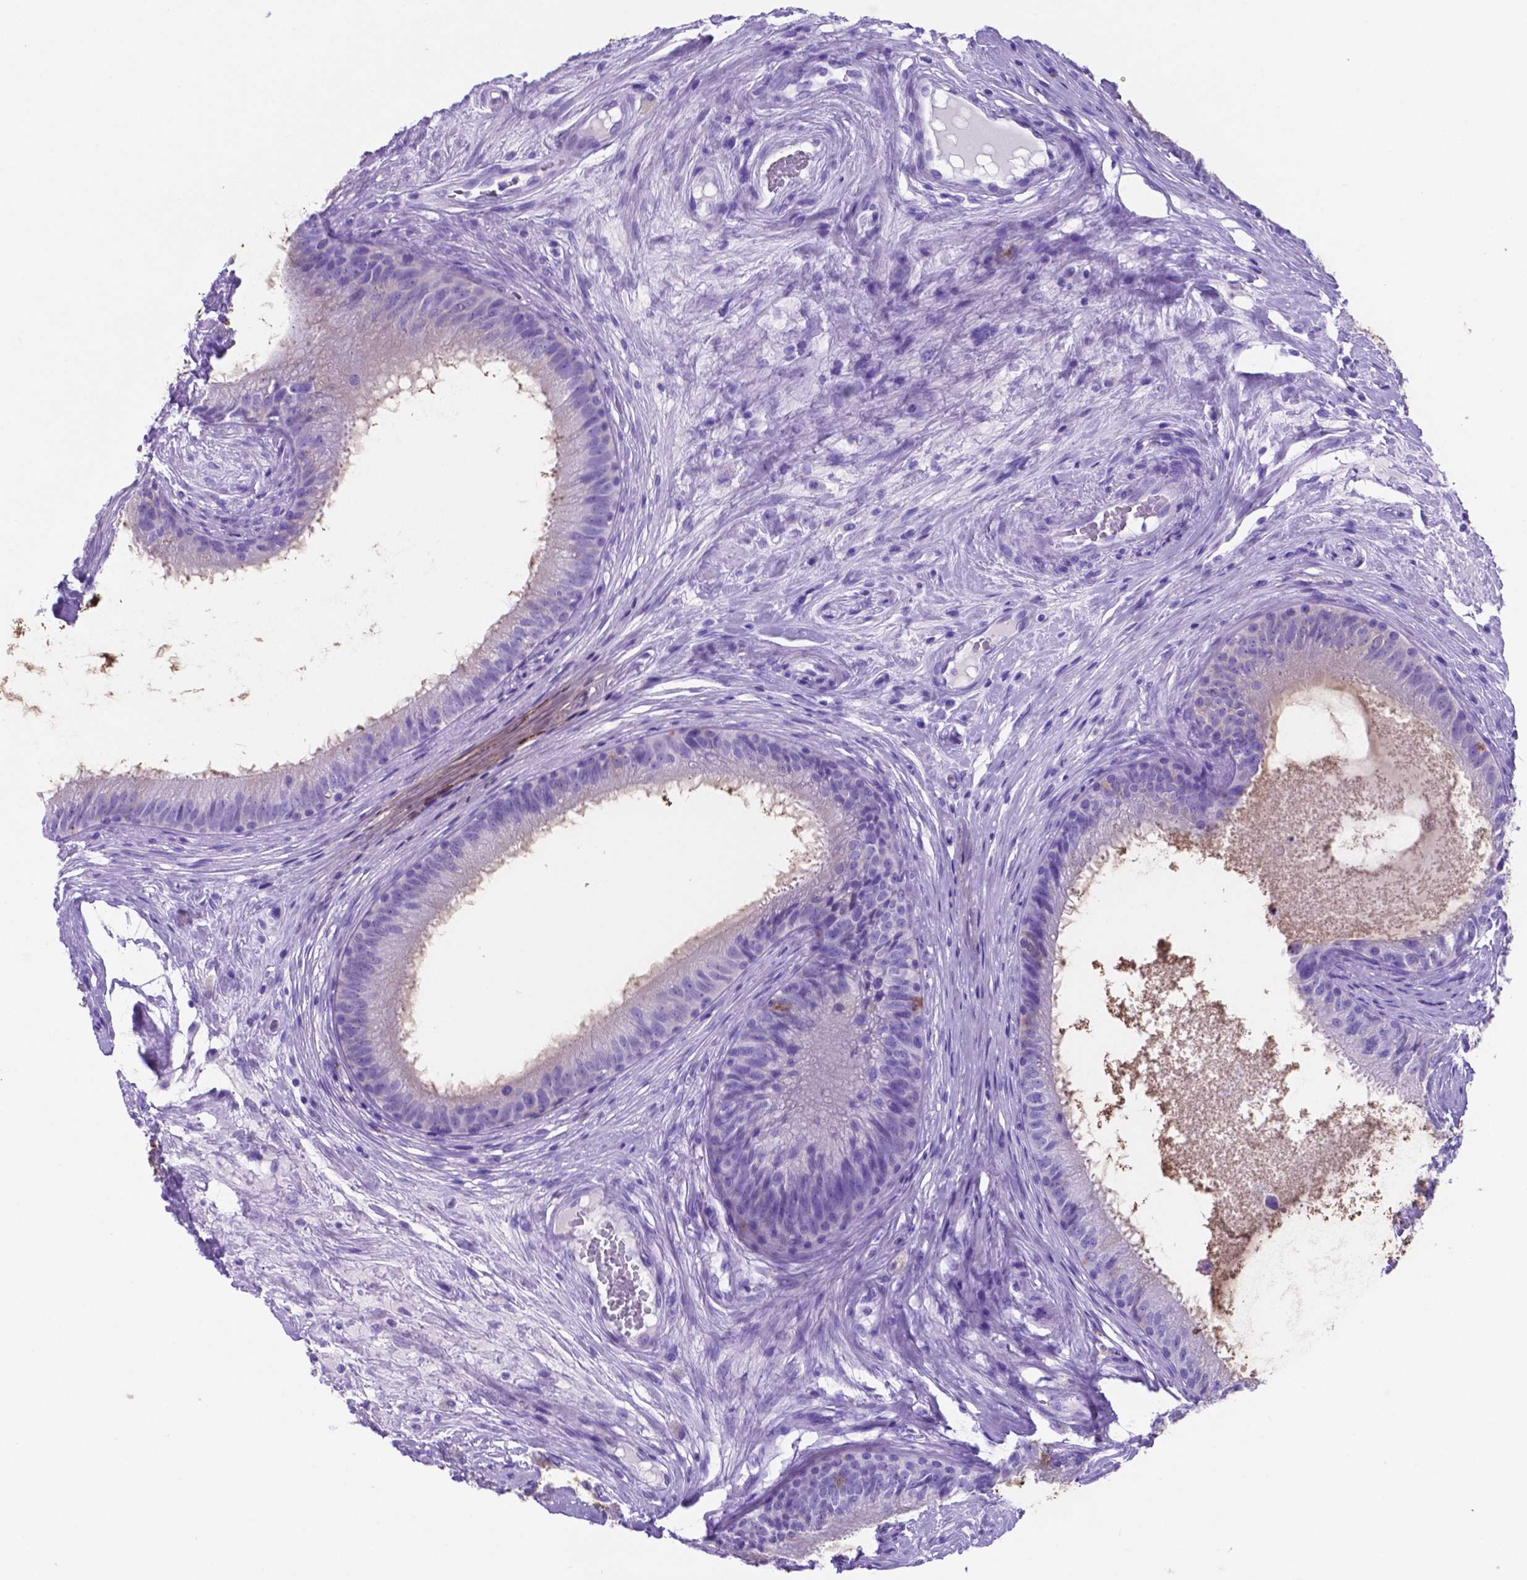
{"staining": {"intensity": "negative", "quantity": "none", "location": "none"}, "tissue": "epididymis", "cell_type": "Glandular cells", "image_type": "normal", "snomed": [{"axis": "morphology", "description": "Normal tissue, NOS"}, {"axis": "topography", "description": "Epididymis"}], "caption": "There is no significant expression in glandular cells of epididymis.", "gene": "DNAAF8", "patient": {"sex": "male", "age": 59}}